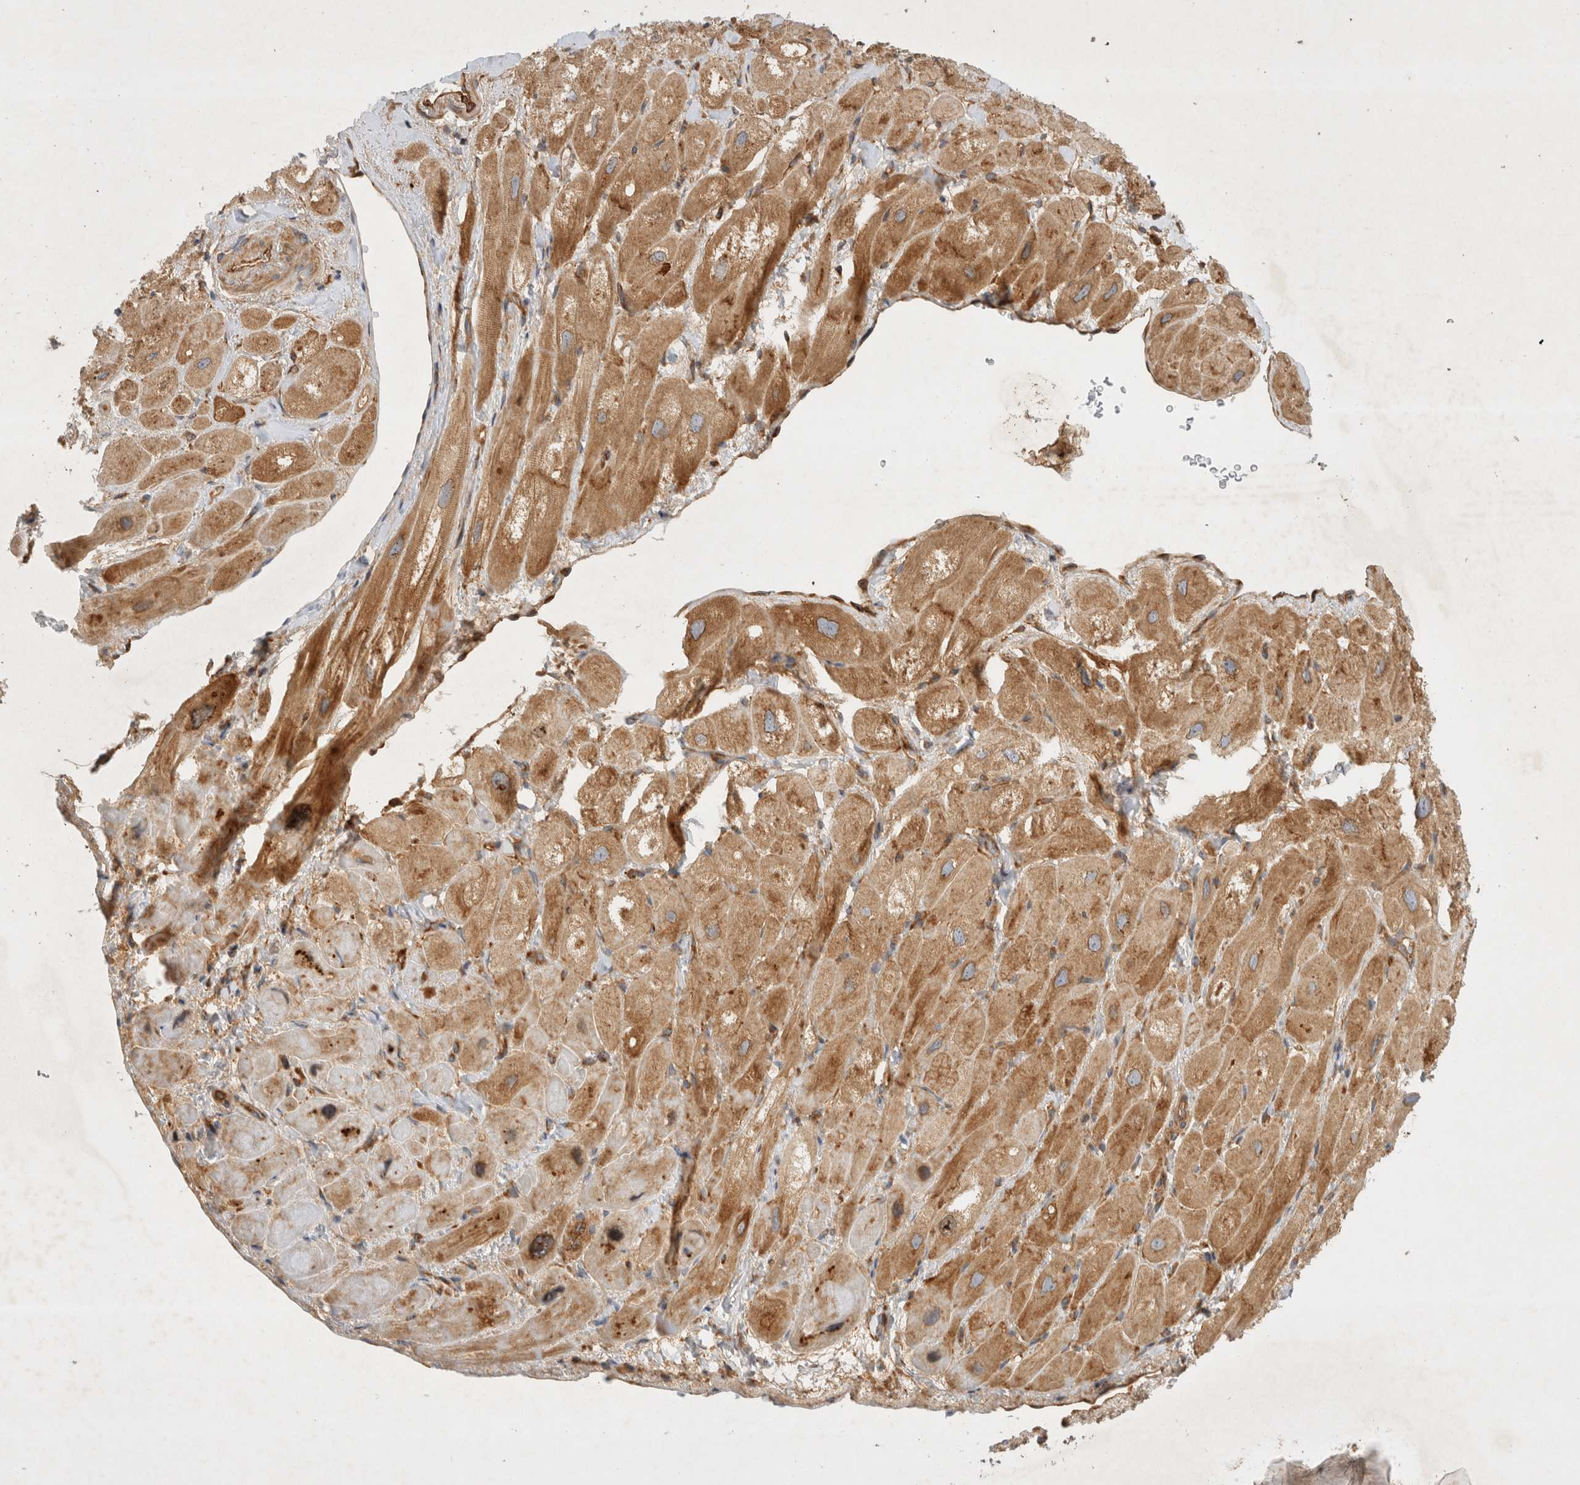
{"staining": {"intensity": "moderate", "quantity": ">75%", "location": "cytoplasmic/membranous"}, "tissue": "heart muscle", "cell_type": "Cardiomyocytes", "image_type": "normal", "snomed": [{"axis": "morphology", "description": "Normal tissue, NOS"}, {"axis": "topography", "description": "Heart"}], "caption": "A micrograph of heart muscle stained for a protein exhibits moderate cytoplasmic/membranous brown staining in cardiomyocytes.", "gene": "GPR150", "patient": {"sex": "male", "age": 49}}